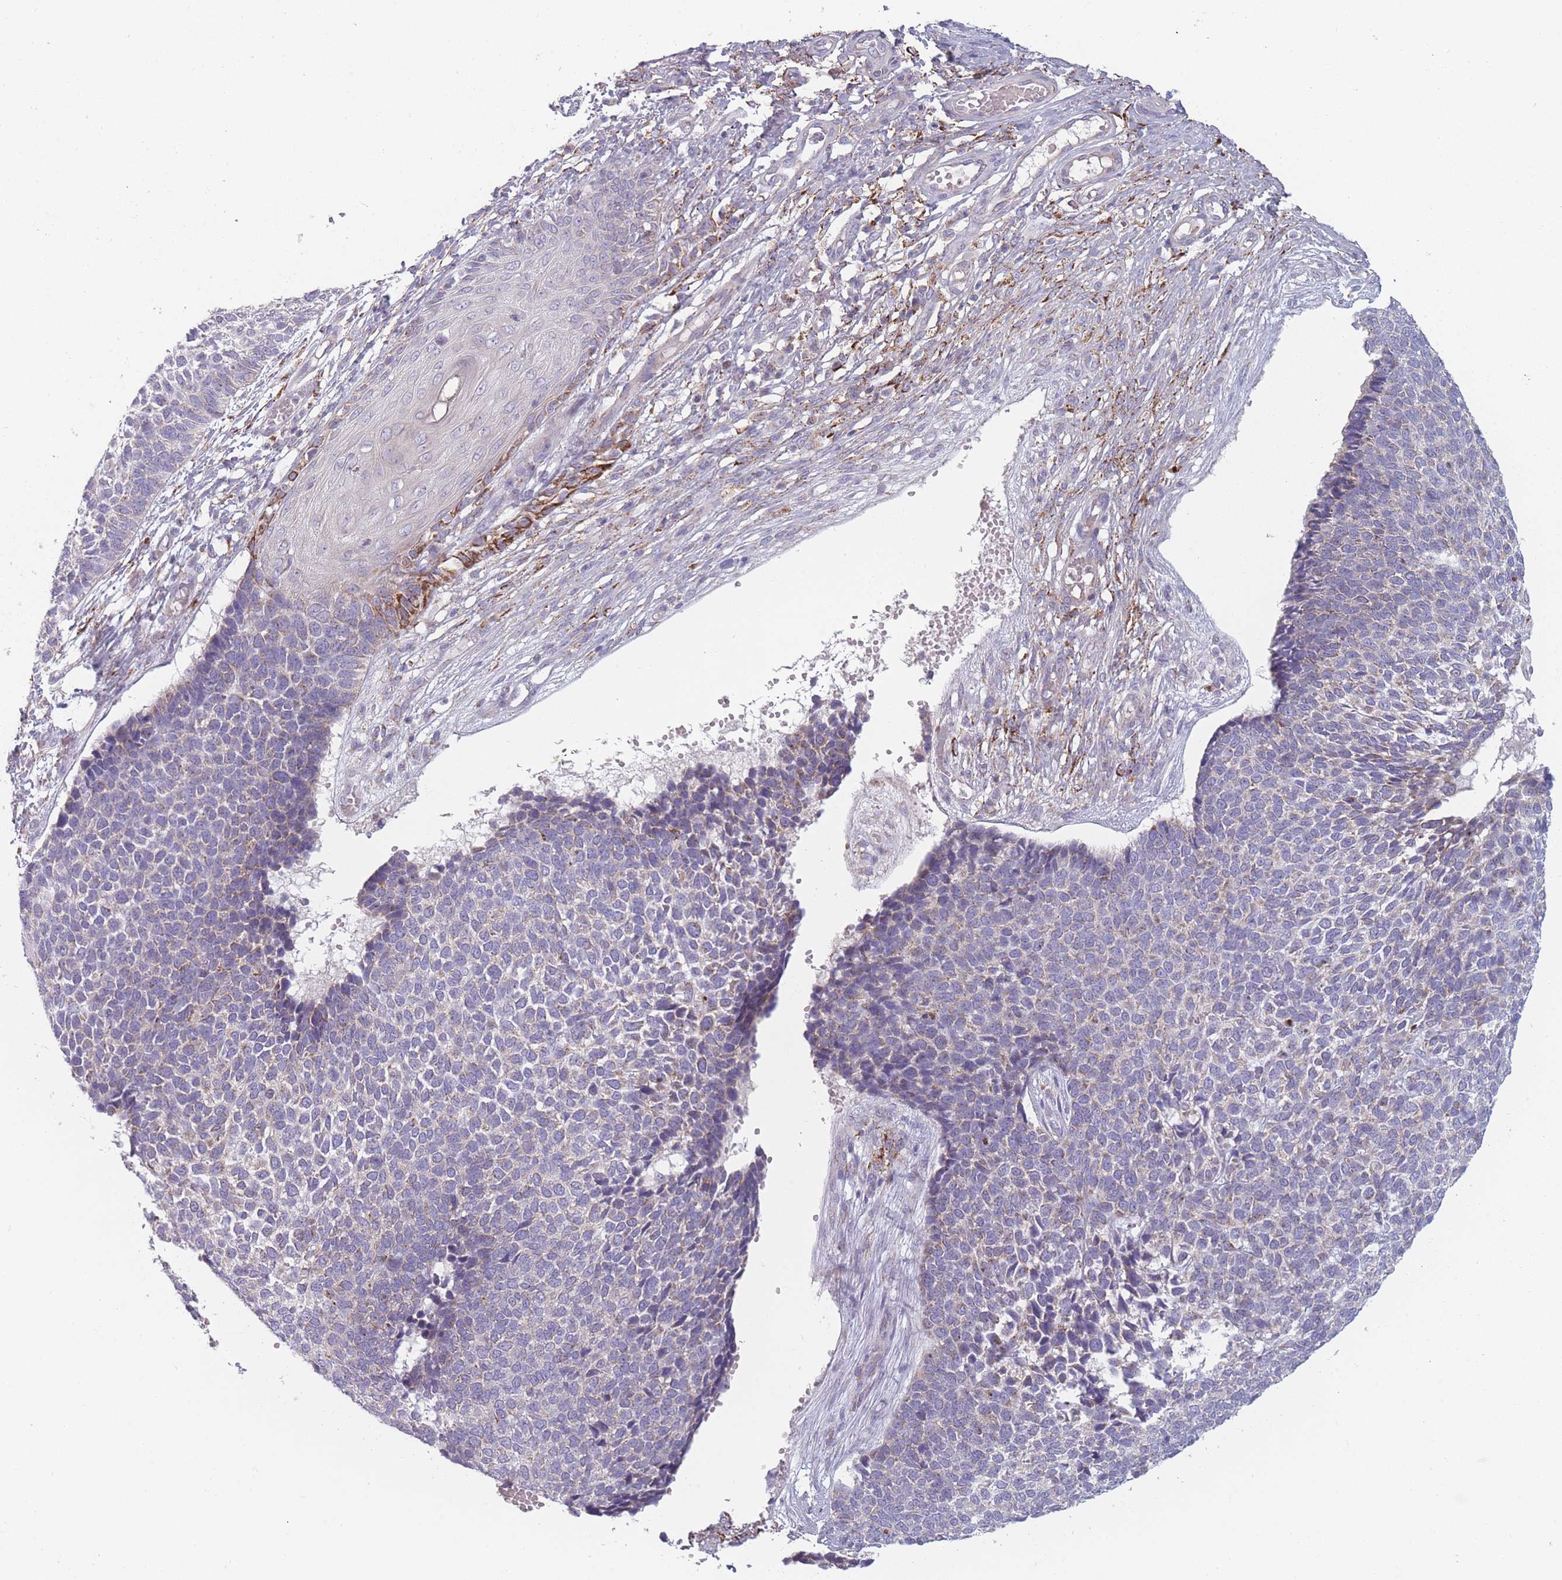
{"staining": {"intensity": "negative", "quantity": "none", "location": "none"}, "tissue": "skin cancer", "cell_type": "Tumor cells", "image_type": "cancer", "snomed": [{"axis": "morphology", "description": "Basal cell carcinoma"}, {"axis": "topography", "description": "Skin"}], "caption": "Tumor cells show no significant protein expression in basal cell carcinoma (skin).", "gene": "PEX11B", "patient": {"sex": "female", "age": 84}}